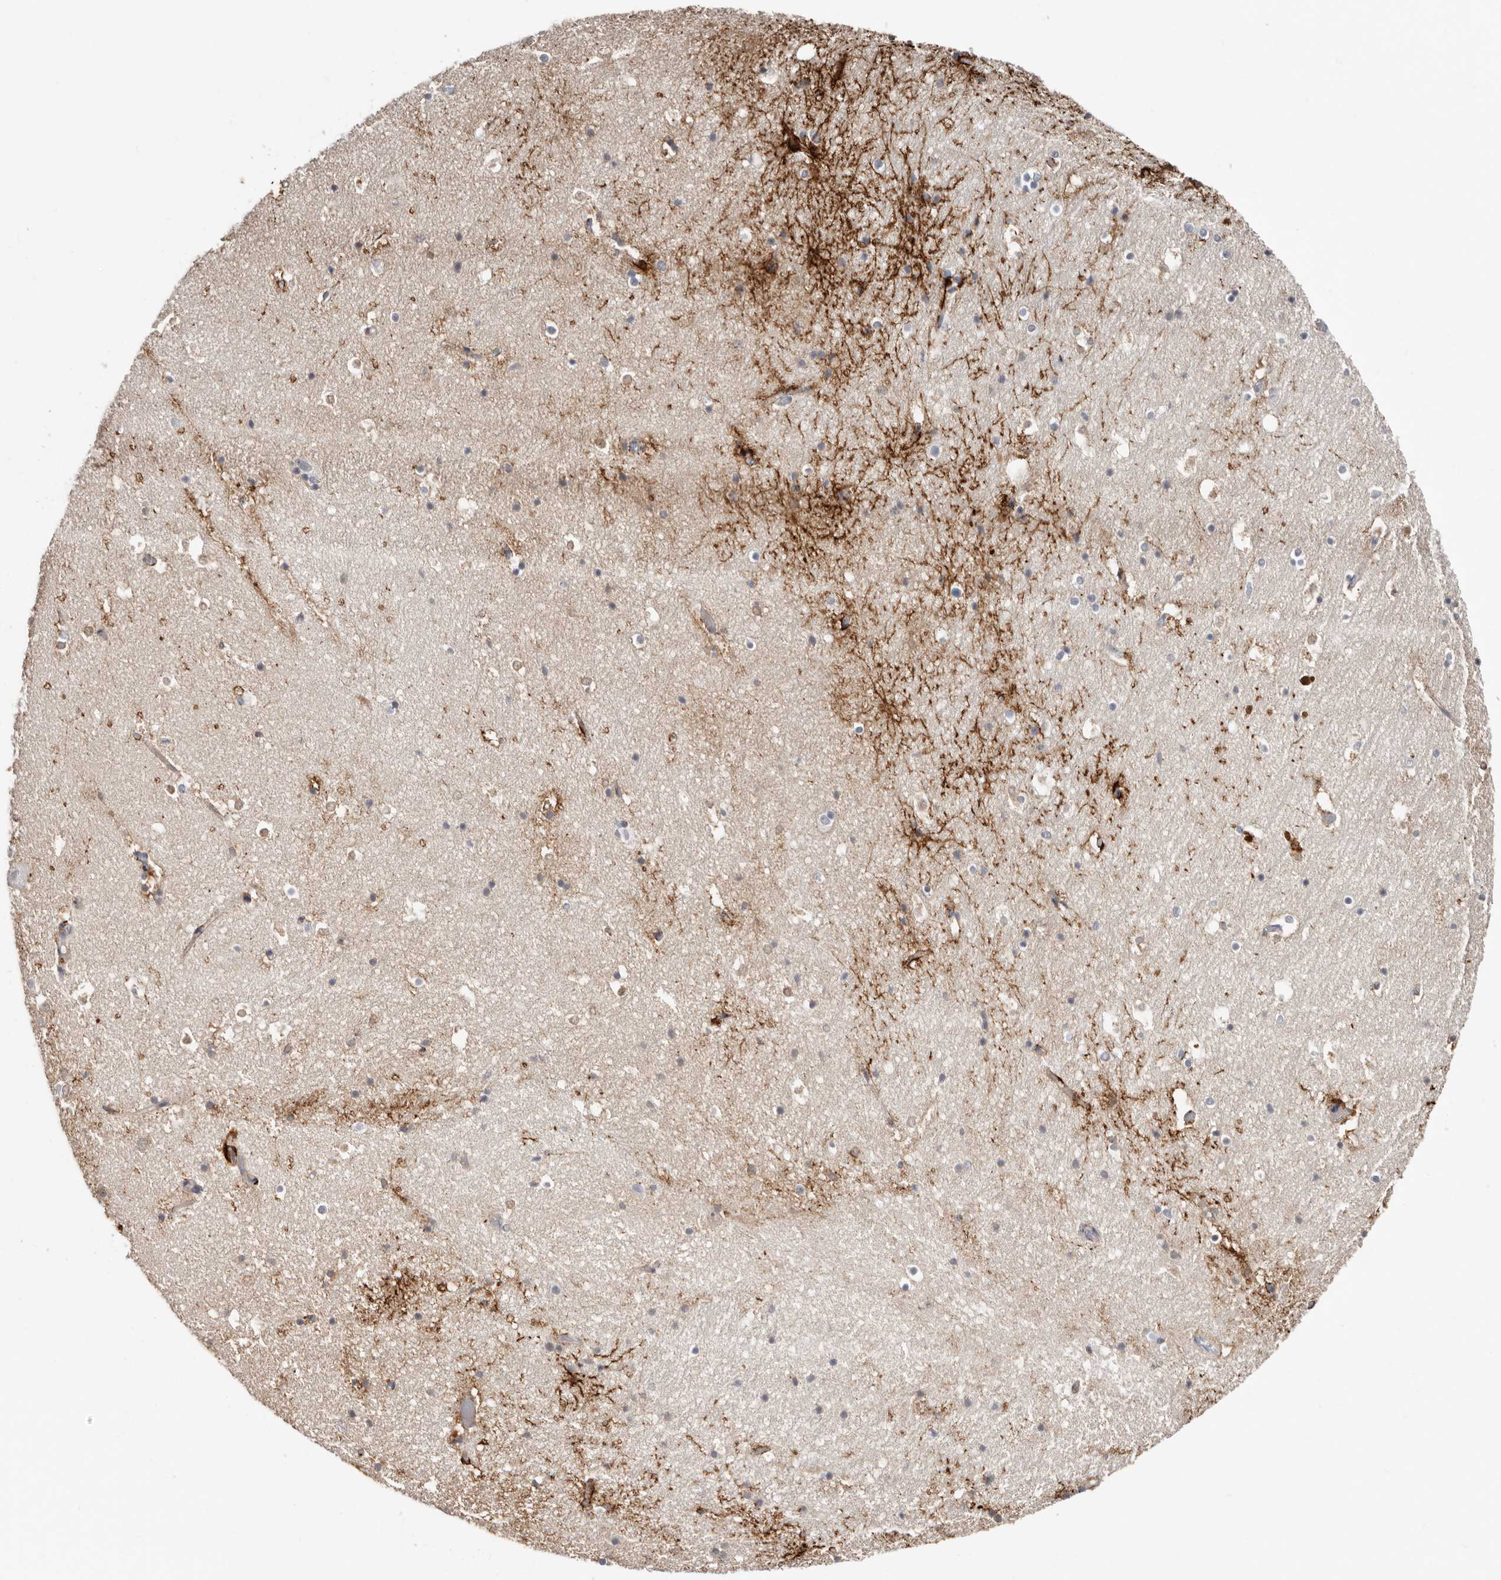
{"staining": {"intensity": "strong", "quantity": "<25%", "location": "cytoplasmic/membranous,nuclear"}, "tissue": "hippocampus", "cell_type": "Glial cells", "image_type": "normal", "snomed": [{"axis": "morphology", "description": "Normal tissue, NOS"}, {"axis": "topography", "description": "Hippocampus"}], "caption": "DAB (3,3'-diaminobenzidine) immunohistochemical staining of normal hippocampus displays strong cytoplasmic/membranous,nuclear protein expression in about <25% of glial cells. (DAB (3,3'-diaminobenzidine) IHC, brown staining for protein, blue staining for nuclei).", "gene": "PKDCC", "patient": {"sex": "female", "age": 52}}